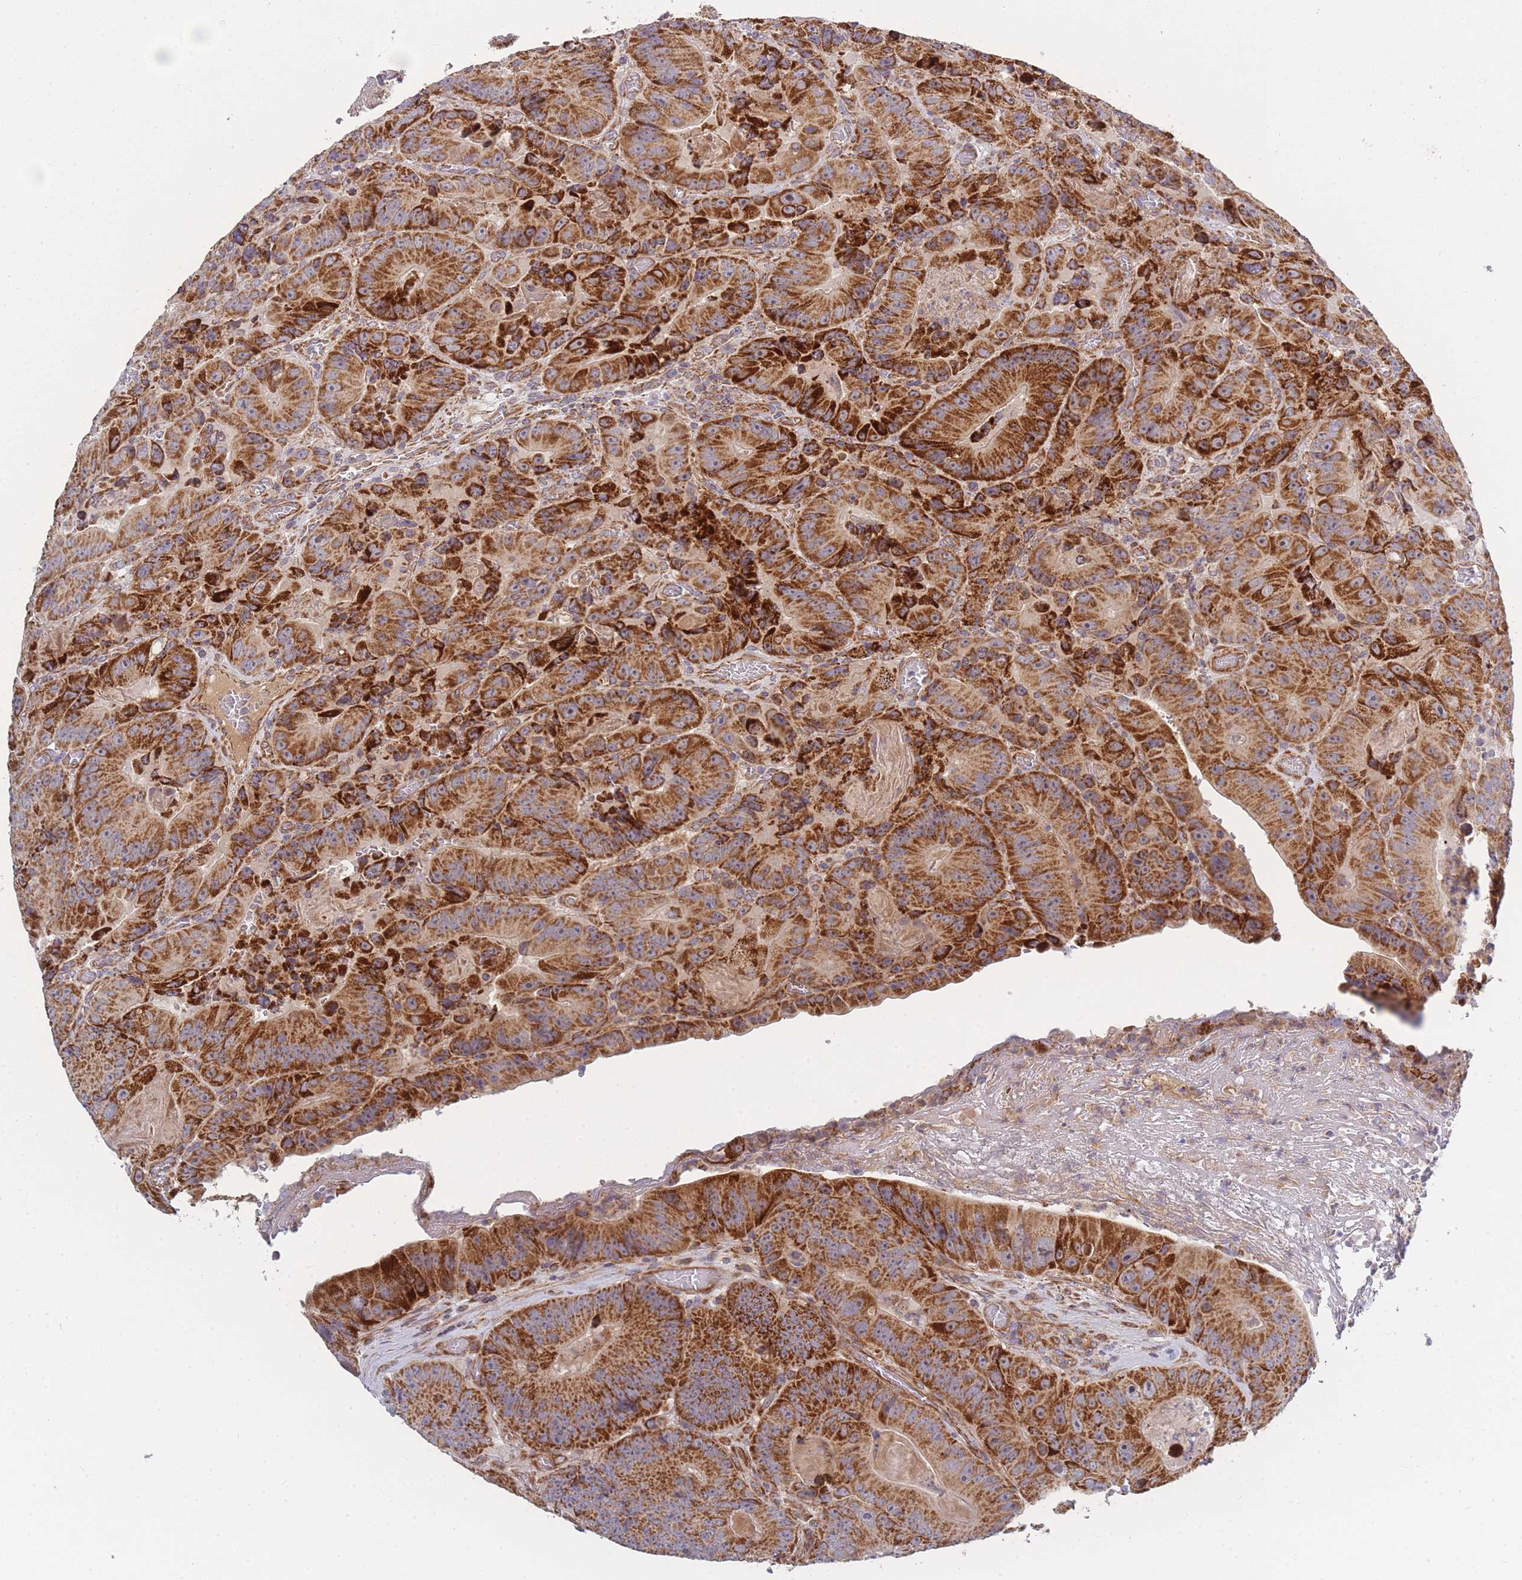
{"staining": {"intensity": "strong", "quantity": ">75%", "location": "cytoplasmic/membranous"}, "tissue": "colorectal cancer", "cell_type": "Tumor cells", "image_type": "cancer", "snomed": [{"axis": "morphology", "description": "Adenocarcinoma, NOS"}, {"axis": "topography", "description": "Colon"}], "caption": "IHC of adenocarcinoma (colorectal) shows high levels of strong cytoplasmic/membranous staining in about >75% of tumor cells.", "gene": "MTRES1", "patient": {"sex": "female", "age": 86}}